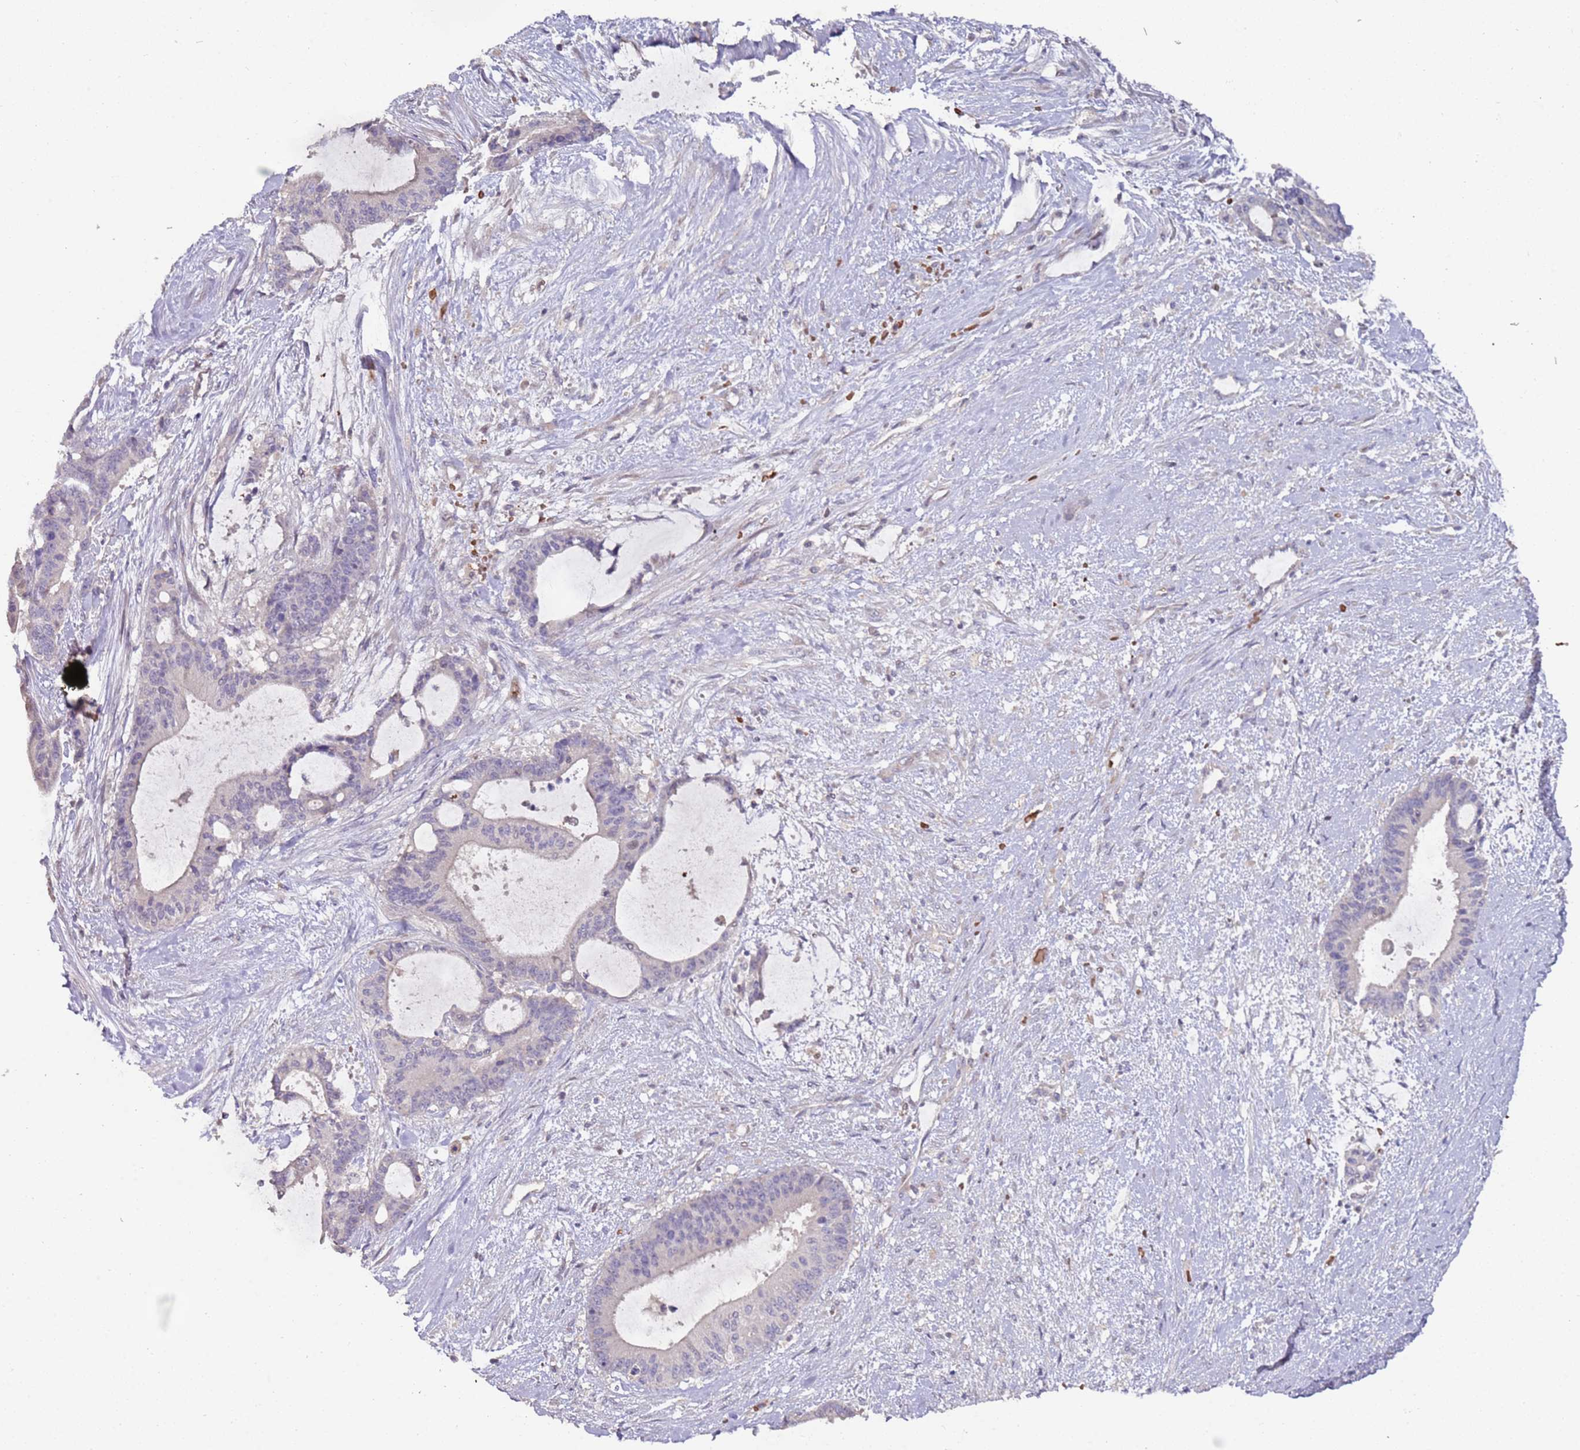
{"staining": {"intensity": "negative", "quantity": "none", "location": "none"}, "tissue": "liver cancer", "cell_type": "Tumor cells", "image_type": "cancer", "snomed": [{"axis": "morphology", "description": "Normal tissue, NOS"}, {"axis": "morphology", "description": "Cholangiocarcinoma"}, {"axis": "topography", "description": "Liver"}, {"axis": "topography", "description": "Peripheral nerve tissue"}], "caption": "DAB (3,3'-diaminobenzidine) immunohistochemical staining of liver cholangiocarcinoma shows no significant staining in tumor cells. (DAB (3,3'-diaminobenzidine) immunohistochemistry, high magnification).", "gene": "LACC1", "patient": {"sex": "female", "age": 73}}